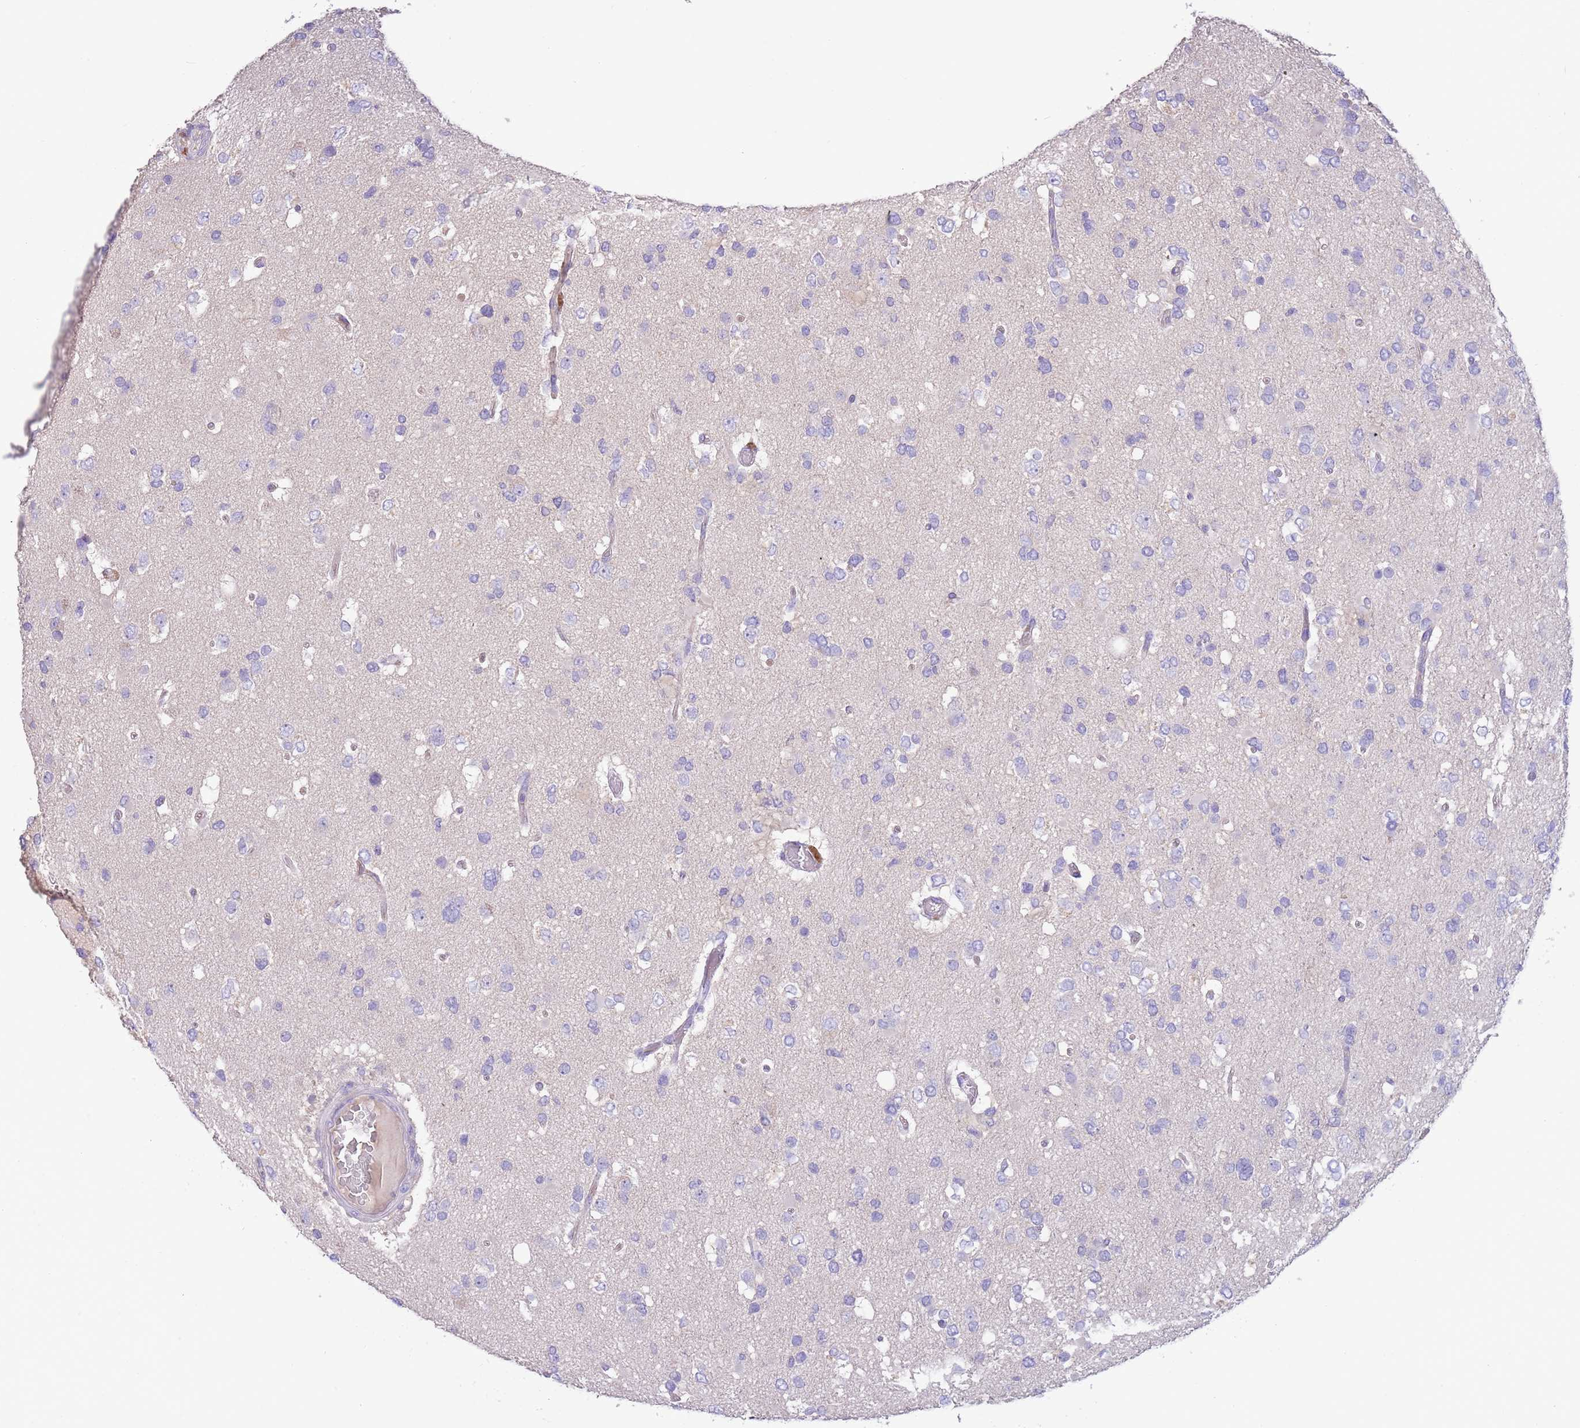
{"staining": {"intensity": "negative", "quantity": "none", "location": "none"}, "tissue": "glioma", "cell_type": "Tumor cells", "image_type": "cancer", "snomed": [{"axis": "morphology", "description": "Glioma, malignant, High grade"}, {"axis": "topography", "description": "Brain"}], "caption": "A micrograph of human glioma is negative for staining in tumor cells.", "gene": "TRMO", "patient": {"sex": "male", "age": 53}}